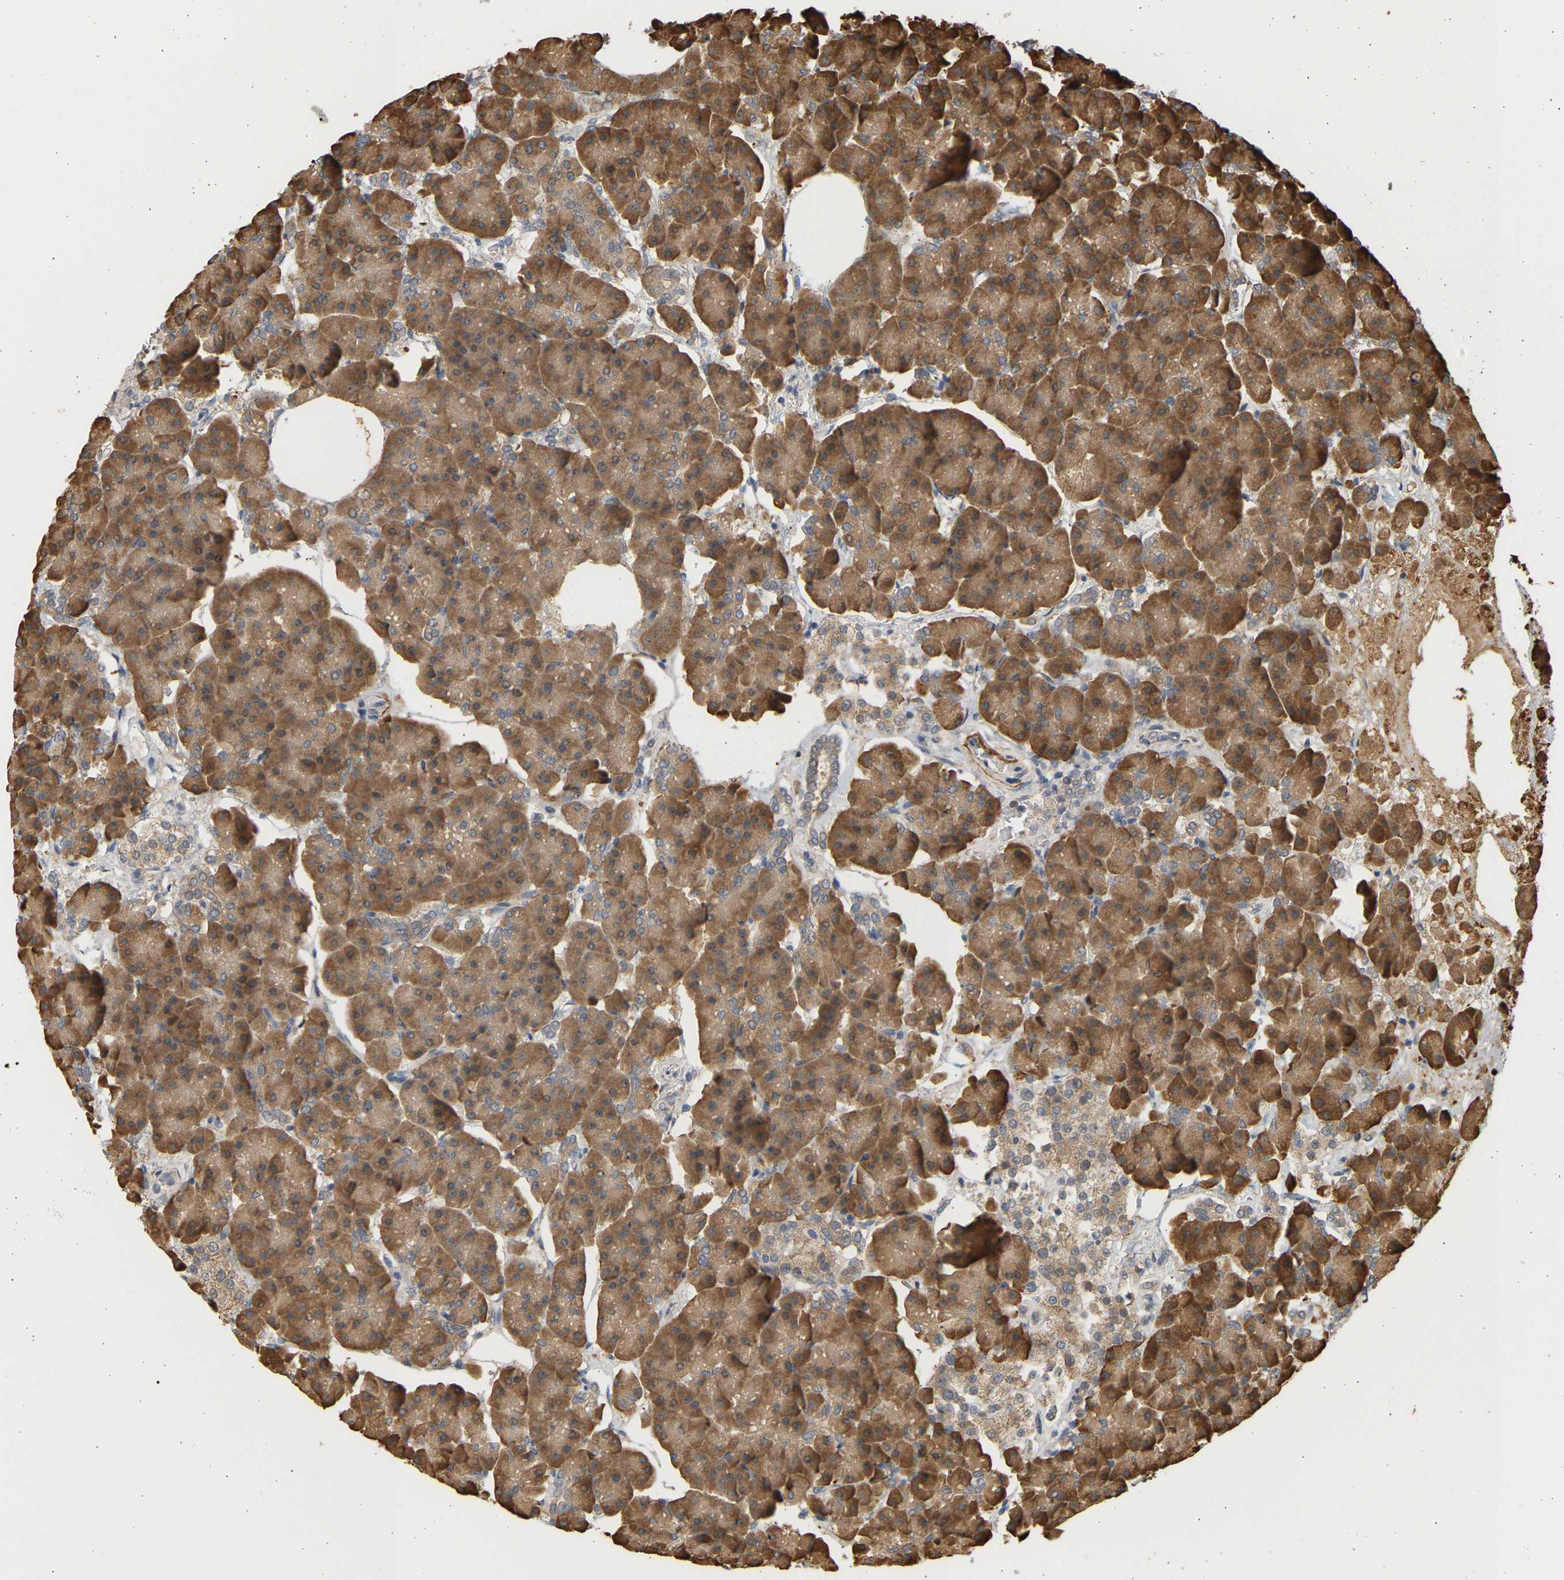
{"staining": {"intensity": "moderate", "quantity": ">75%", "location": "cytoplasmic/membranous"}, "tissue": "pancreas", "cell_type": "Exocrine glandular cells", "image_type": "normal", "snomed": [{"axis": "morphology", "description": "Normal tissue, NOS"}, {"axis": "topography", "description": "Pancreas"}], "caption": "This is a photomicrograph of immunohistochemistry (IHC) staining of normal pancreas, which shows moderate staining in the cytoplasmic/membranous of exocrine glandular cells.", "gene": "B4GALT6", "patient": {"sex": "female", "age": 70}}